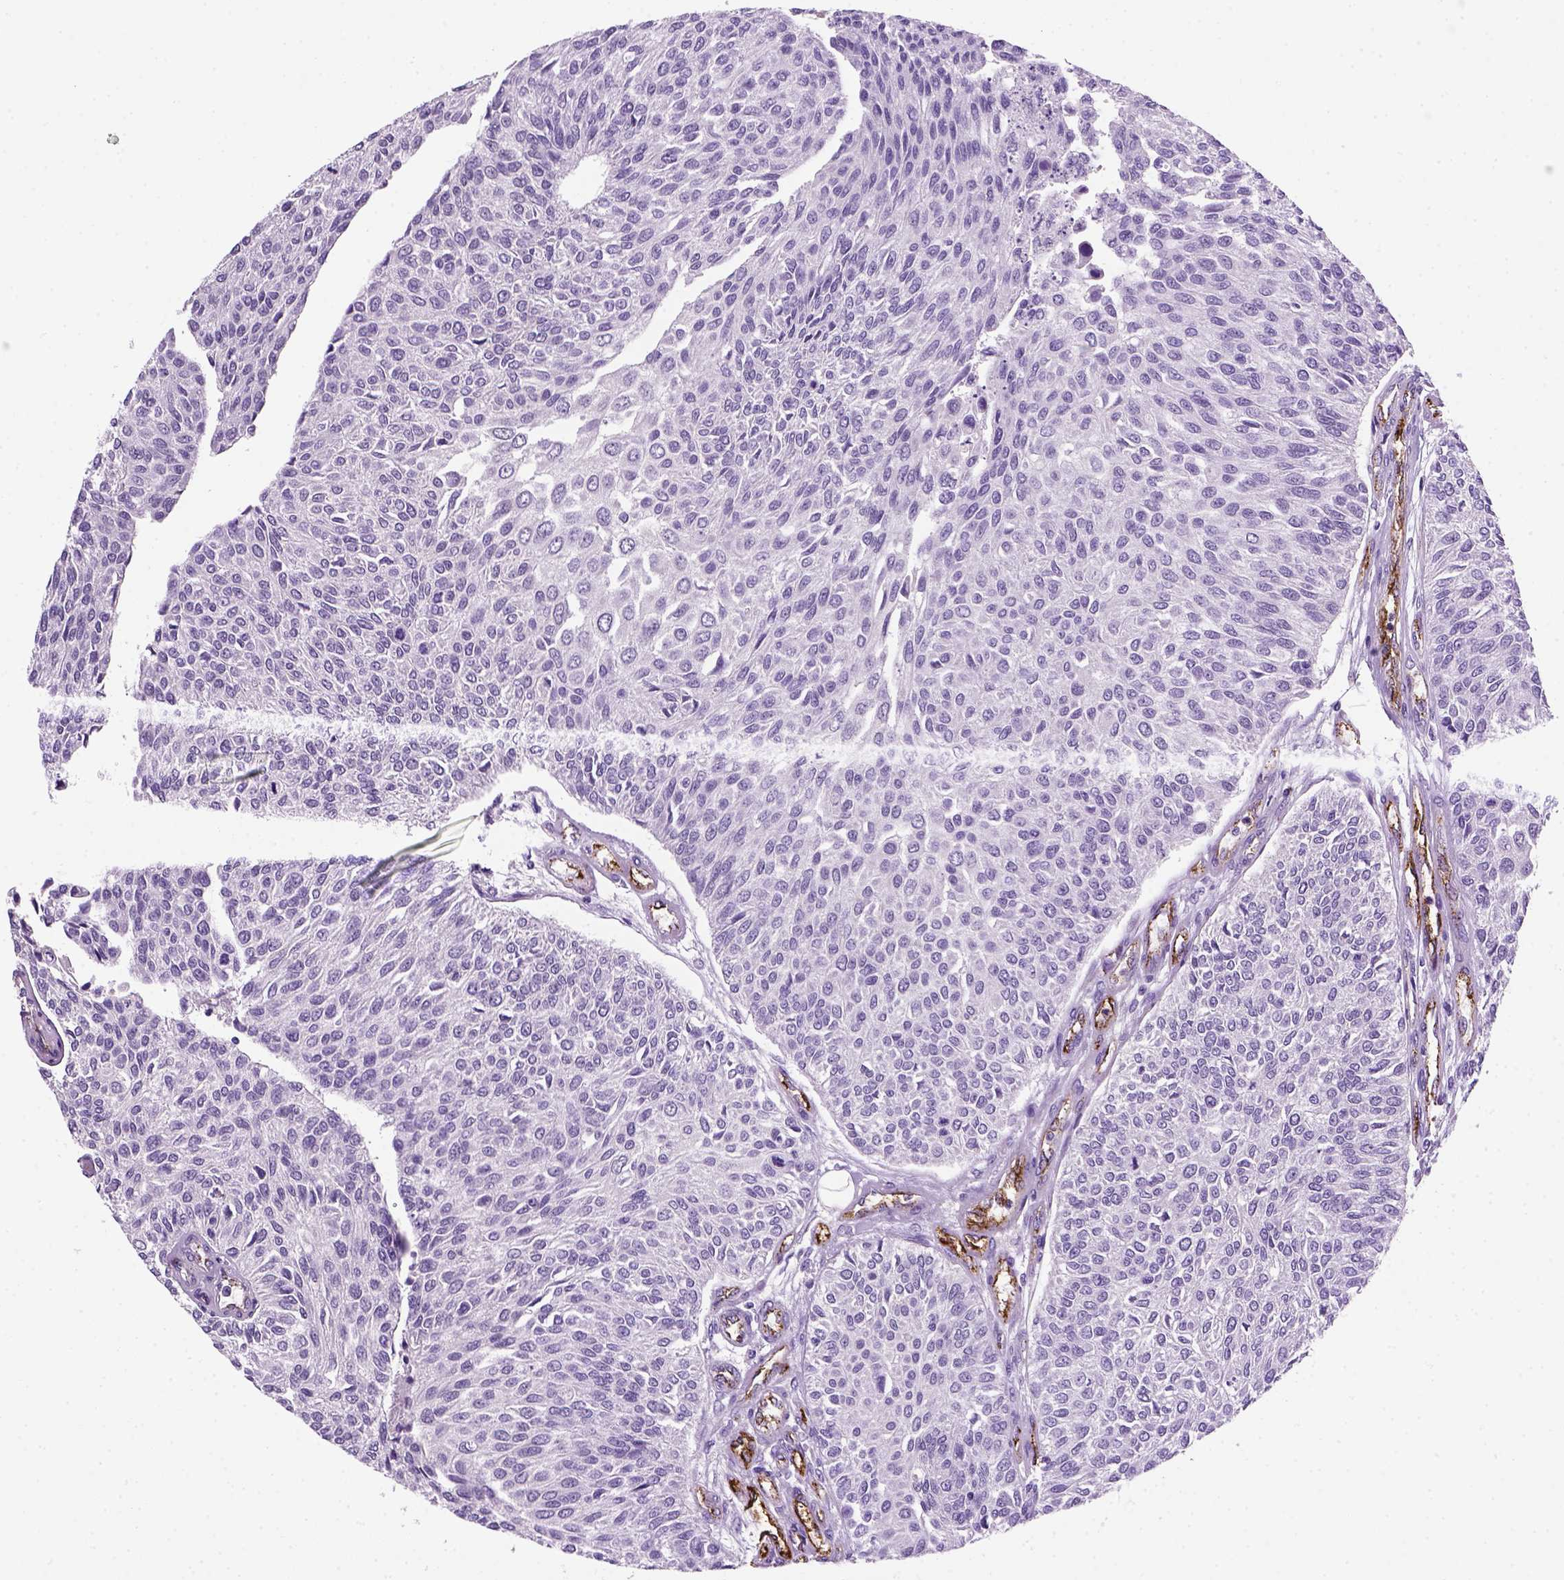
{"staining": {"intensity": "negative", "quantity": "none", "location": "none"}, "tissue": "urothelial cancer", "cell_type": "Tumor cells", "image_type": "cancer", "snomed": [{"axis": "morphology", "description": "Urothelial carcinoma, NOS"}, {"axis": "topography", "description": "Urinary bladder"}], "caption": "DAB (3,3'-diaminobenzidine) immunohistochemical staining of human transitional cell carcinoma displays no significant positivity in tumor cells.", "gene": "VWF", "patient": {"sex": "male", "age": 55}}